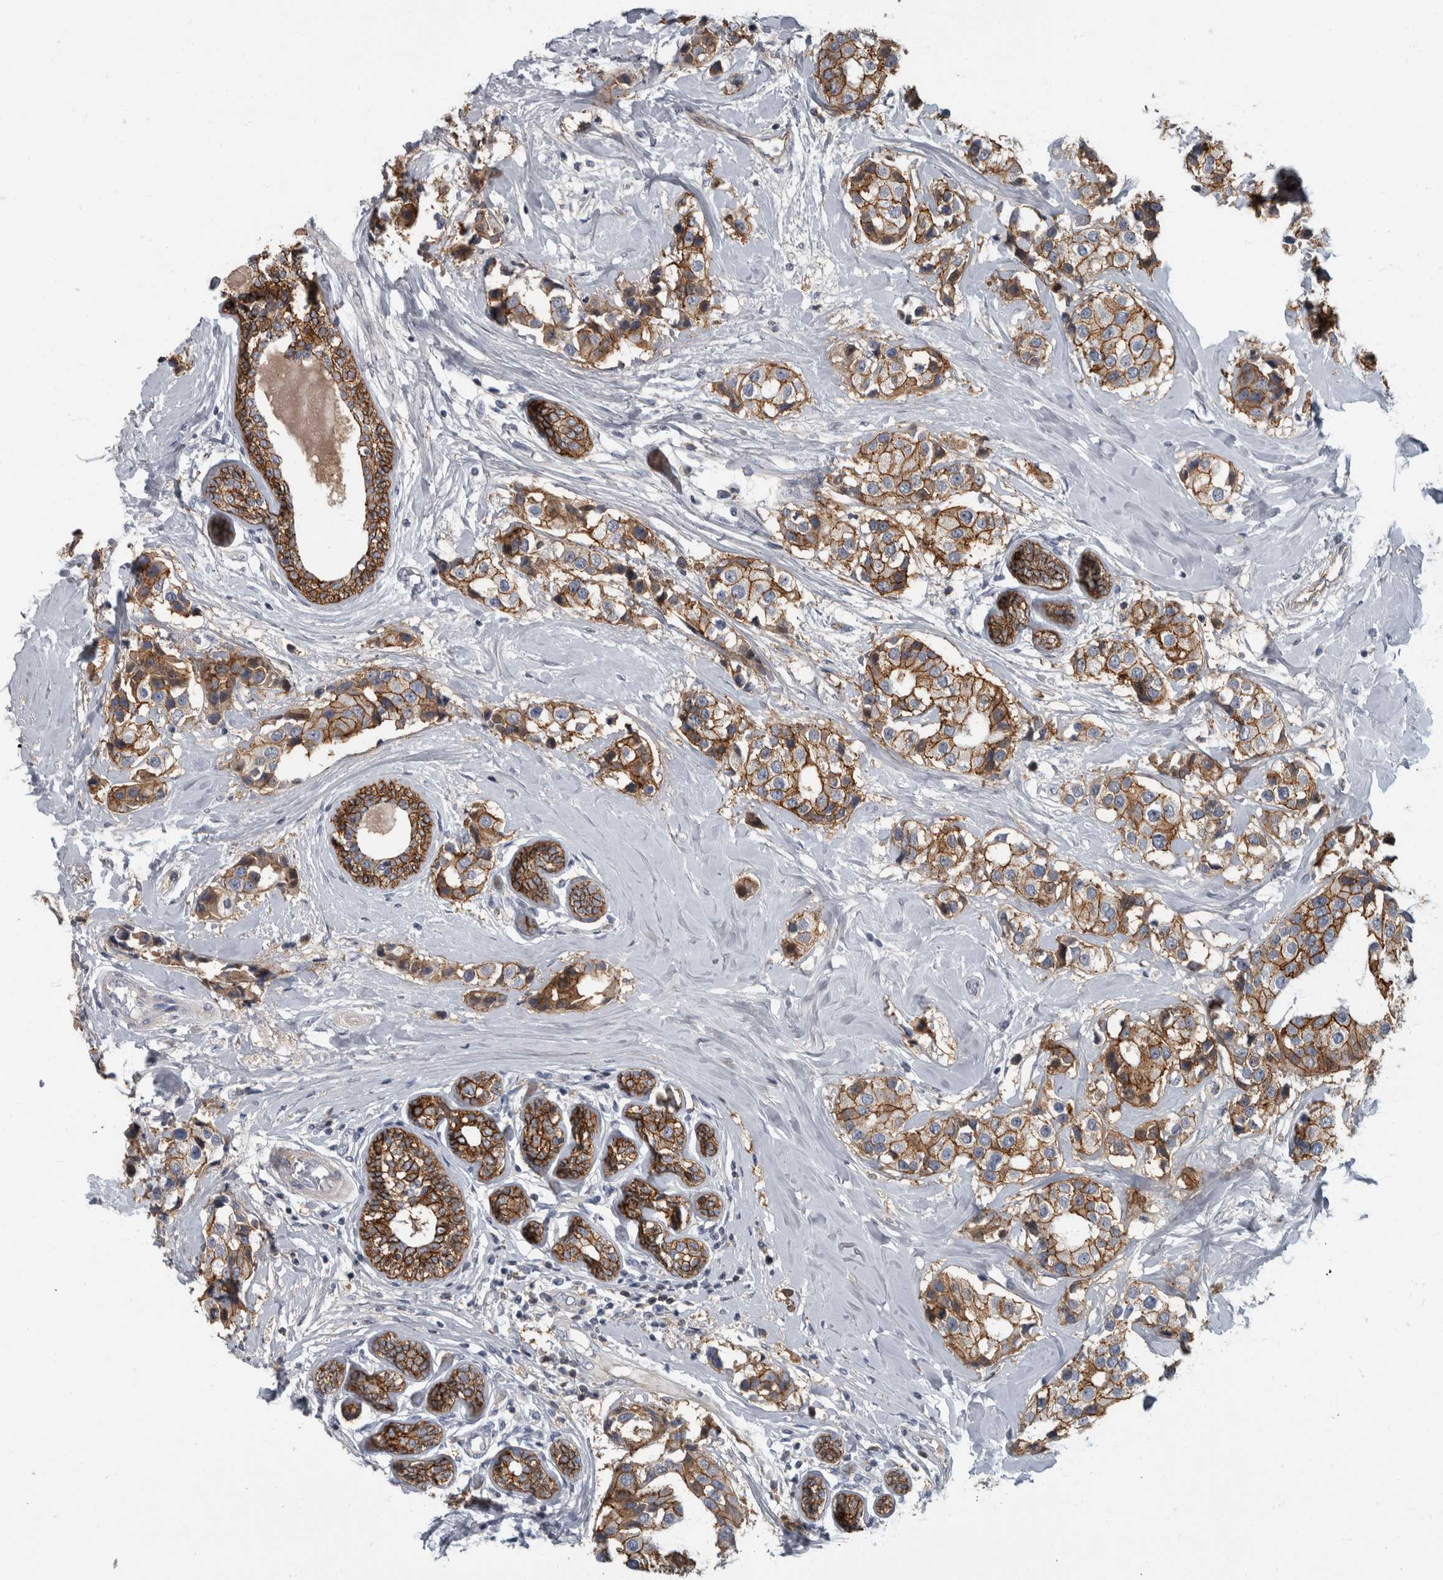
{"staining": {"intensity": "moderate", "quantity": ">75%", "location": "cytoplasmic/membranous"}, "tissue": "breast cancer", "cell_type": "Tumor cells", "image_type": "cancer", "snomed": [{"axis": "morphology", "description": "Normal tissue, NOS"}, {"axis": "morphology", "description": "Duct carcinoma"}, {"axis": "topography", "description": "Breast"}], "caption": "Immunohistochemical staining of breast infiltrating ductal carcinoma reveals medium levels of moderate cytoplasmic/membranous protein staining in about >75% of tumor cells.", "gene": "DSG2", "patient": {"sex": "female", "age": 39}}